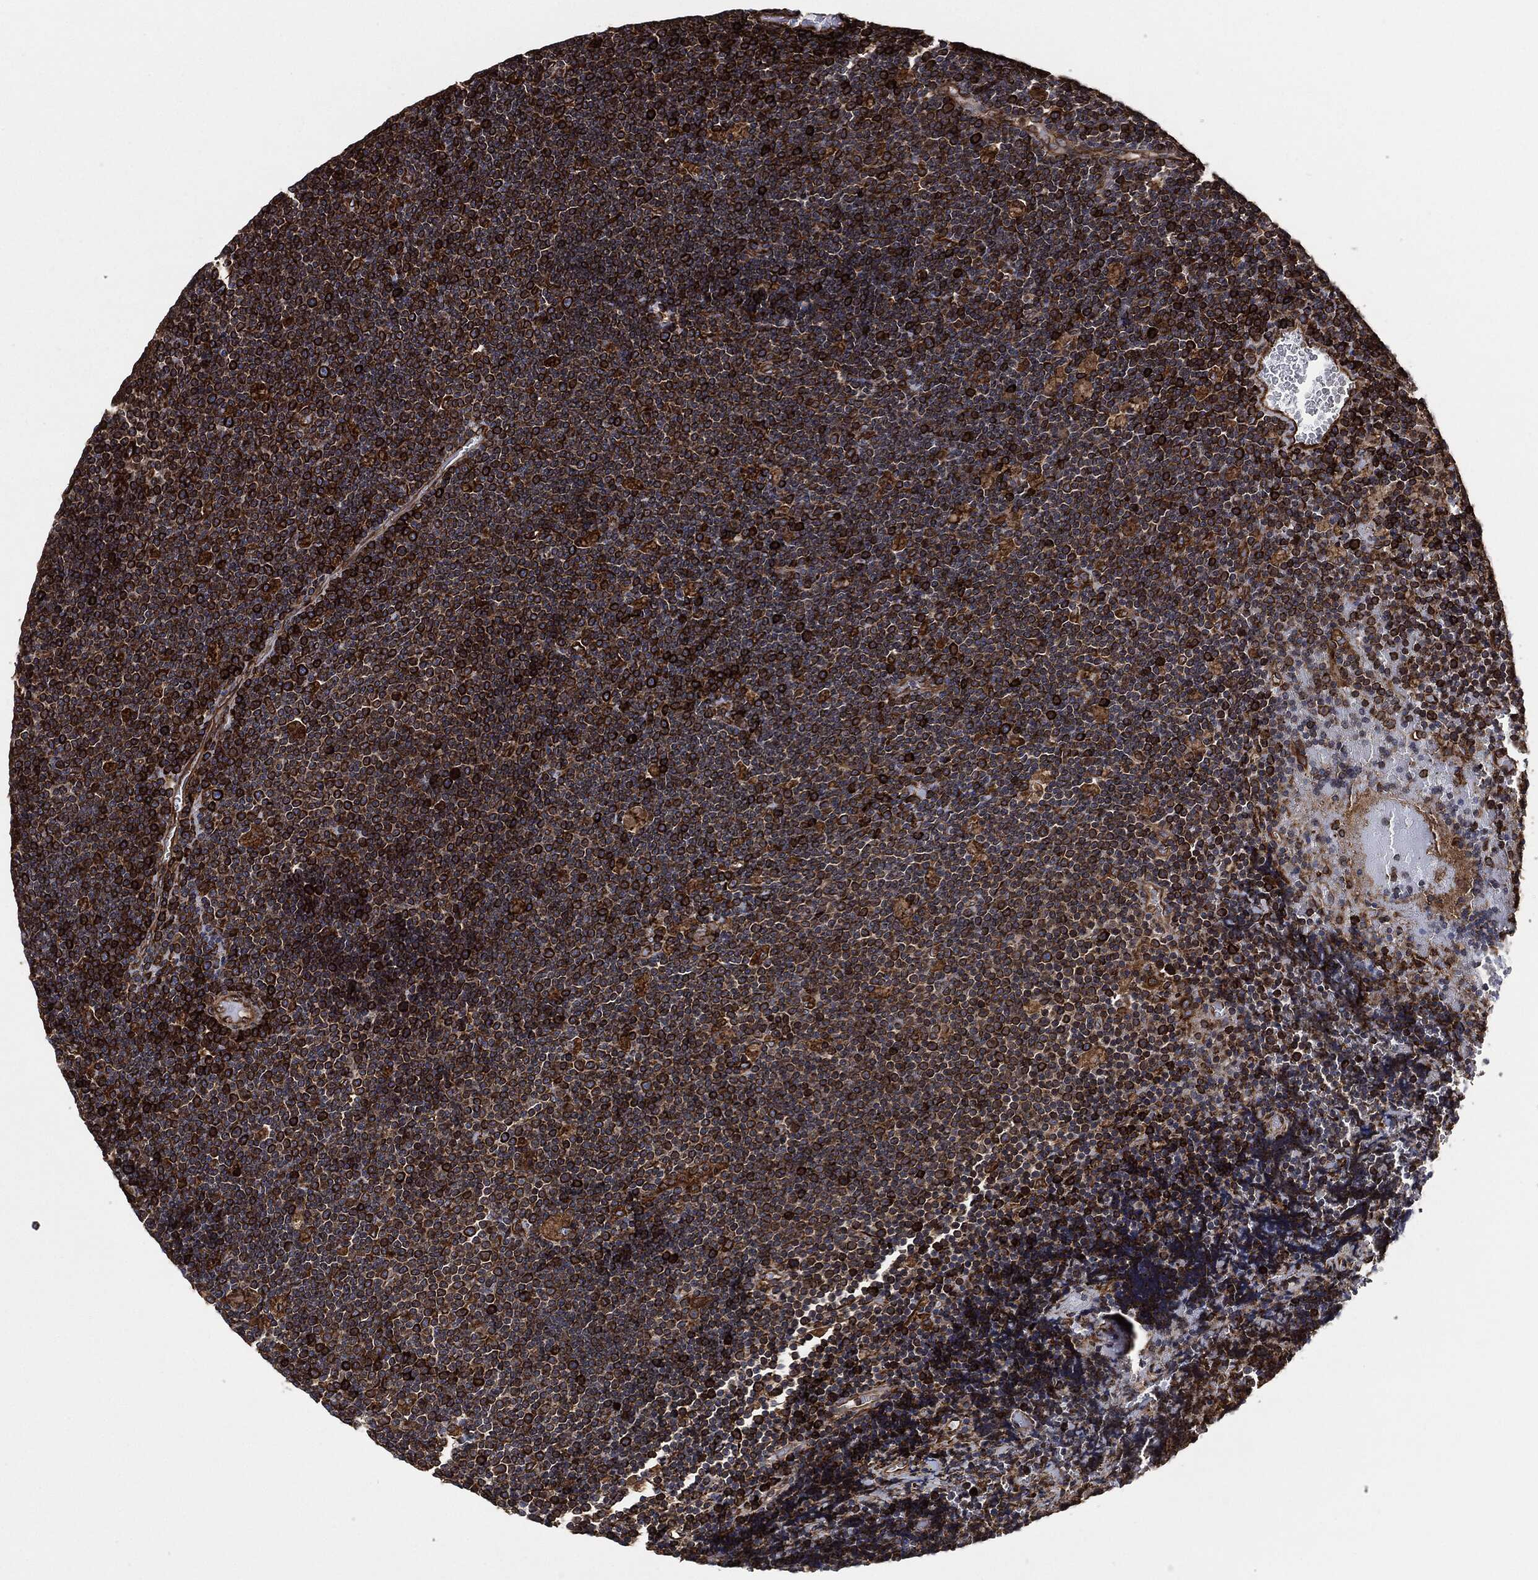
{"staining": {"intensity": "strong", "quantity": ">75%", "location": "cytoplasmic/membranous"}, "tissue": "lymphoma", "cell_type": "Tumor cells", "image_type": "cancer", "snomed": [{"axis": "morphology", "description": "Malignant lymphoma, non-Hodgkin's type, Low grade"}, {"axis": "topography", "description": "Brain"}], "caption": "This is a histology image of IHC staining of malignant lymphoma, non-Hodgkin's type (low-grade), which shows strong staining in the cytoplasmic/membranous of tumor cells.", "gene": "AMFR", "patient": {"sex": "female", "age": 66}}